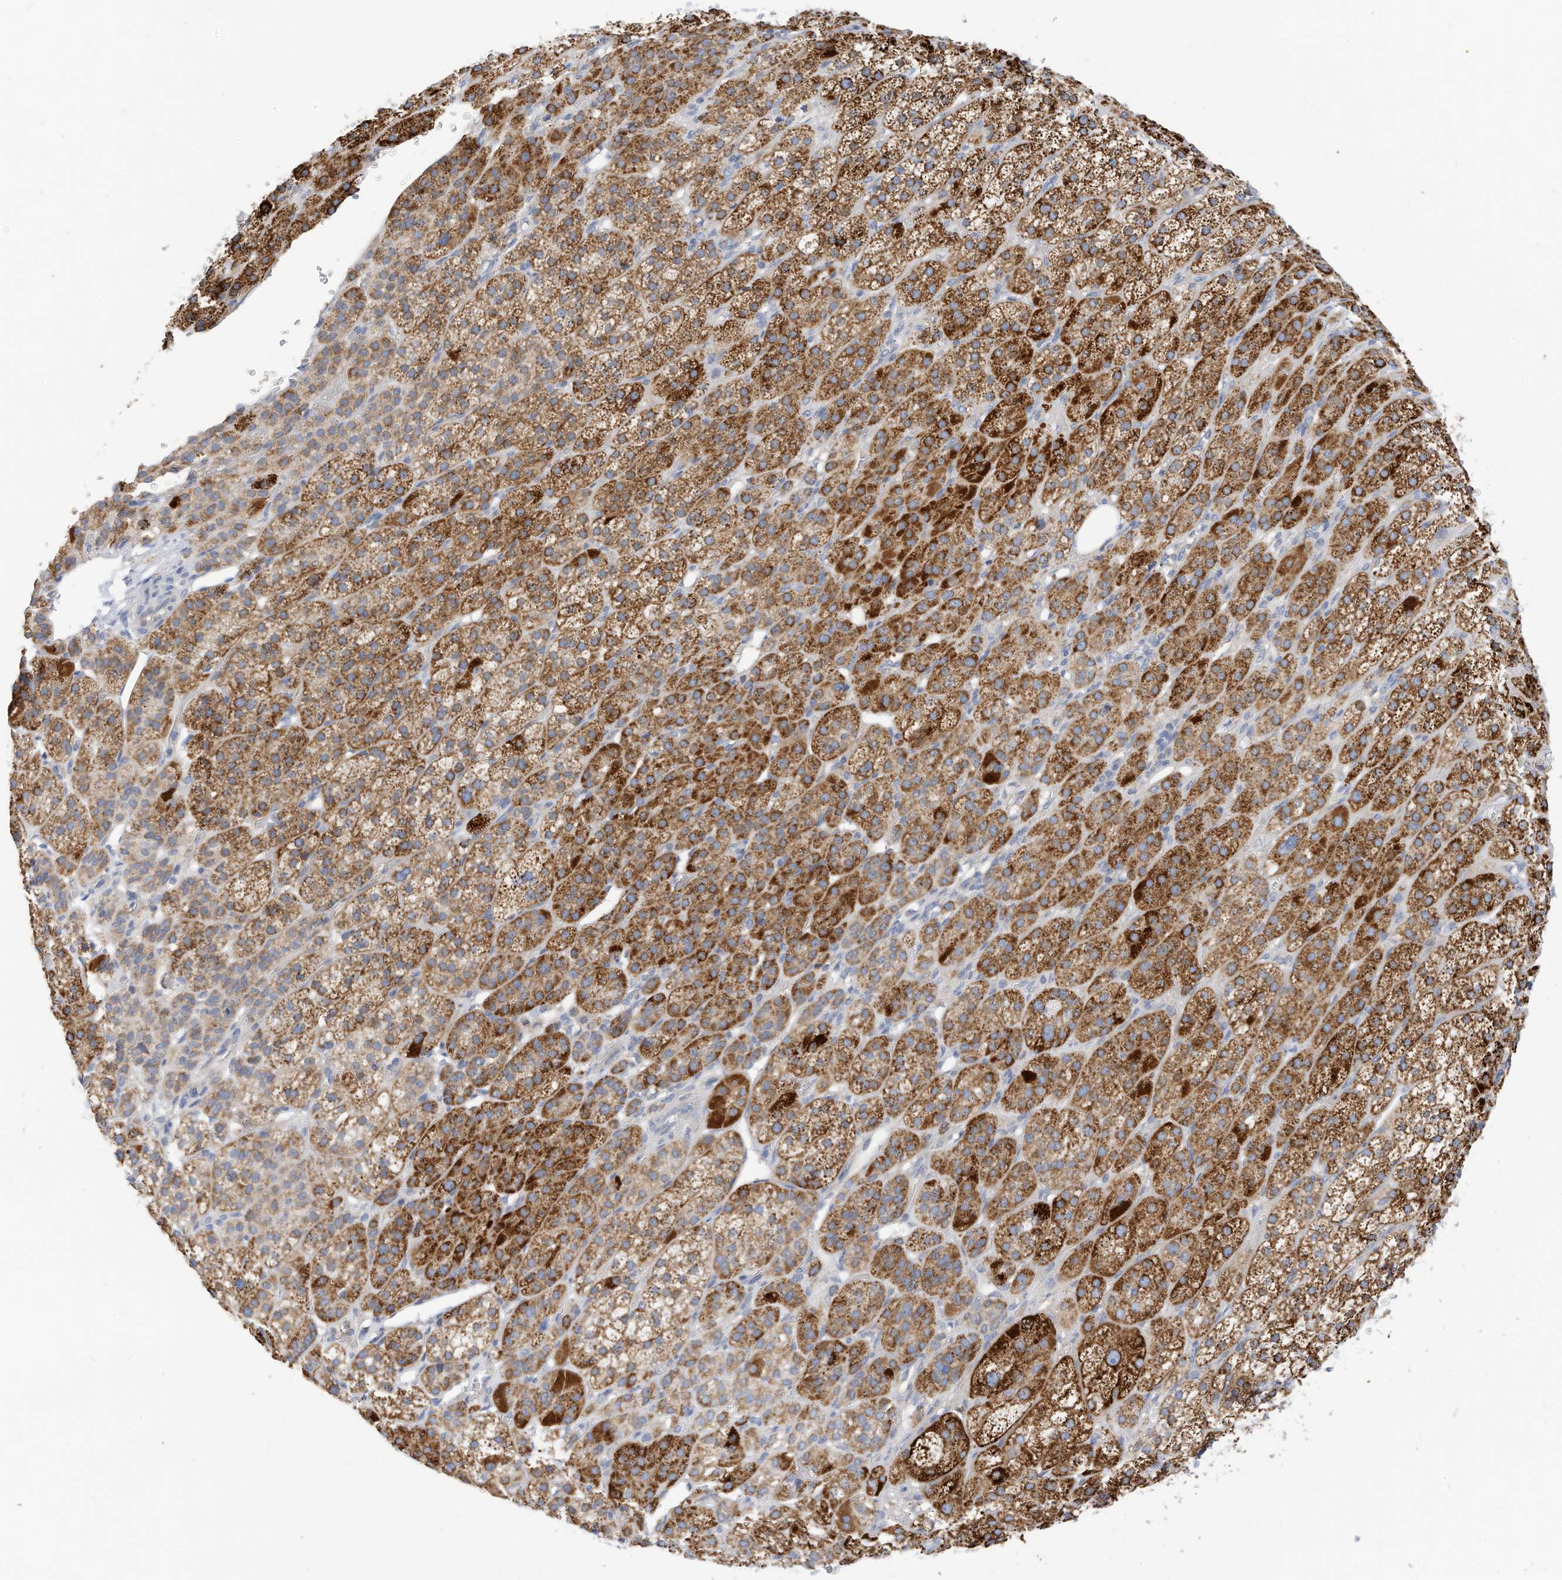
{"staining": {"intensity": "strong", "quantity": ">75%", "location": "cytoplasmic/membranous"}, "tissue": "adrenal gland", "cell_type": "Glandular cells", "image_type": "normal", "snomed": [{"axis": "morphology", "description": "Normal tissue, NOS"}, {"axis": "topography", "description": "Adrenal gland"}], "caption": "Adrenal gland stained with DAB (3,3'-diaminobenzidine) immunohistochemistry (IHC) shows high levels of strong cytoplasmic/membranous positivity in approximately >75% of glandular cells. Using DAB (brown) and hematoxylin (blue) stains, captured at high magnification using brightfield microscopy.", "gene": "RHOH", "patient": {"sex": "female", "age": 57}}